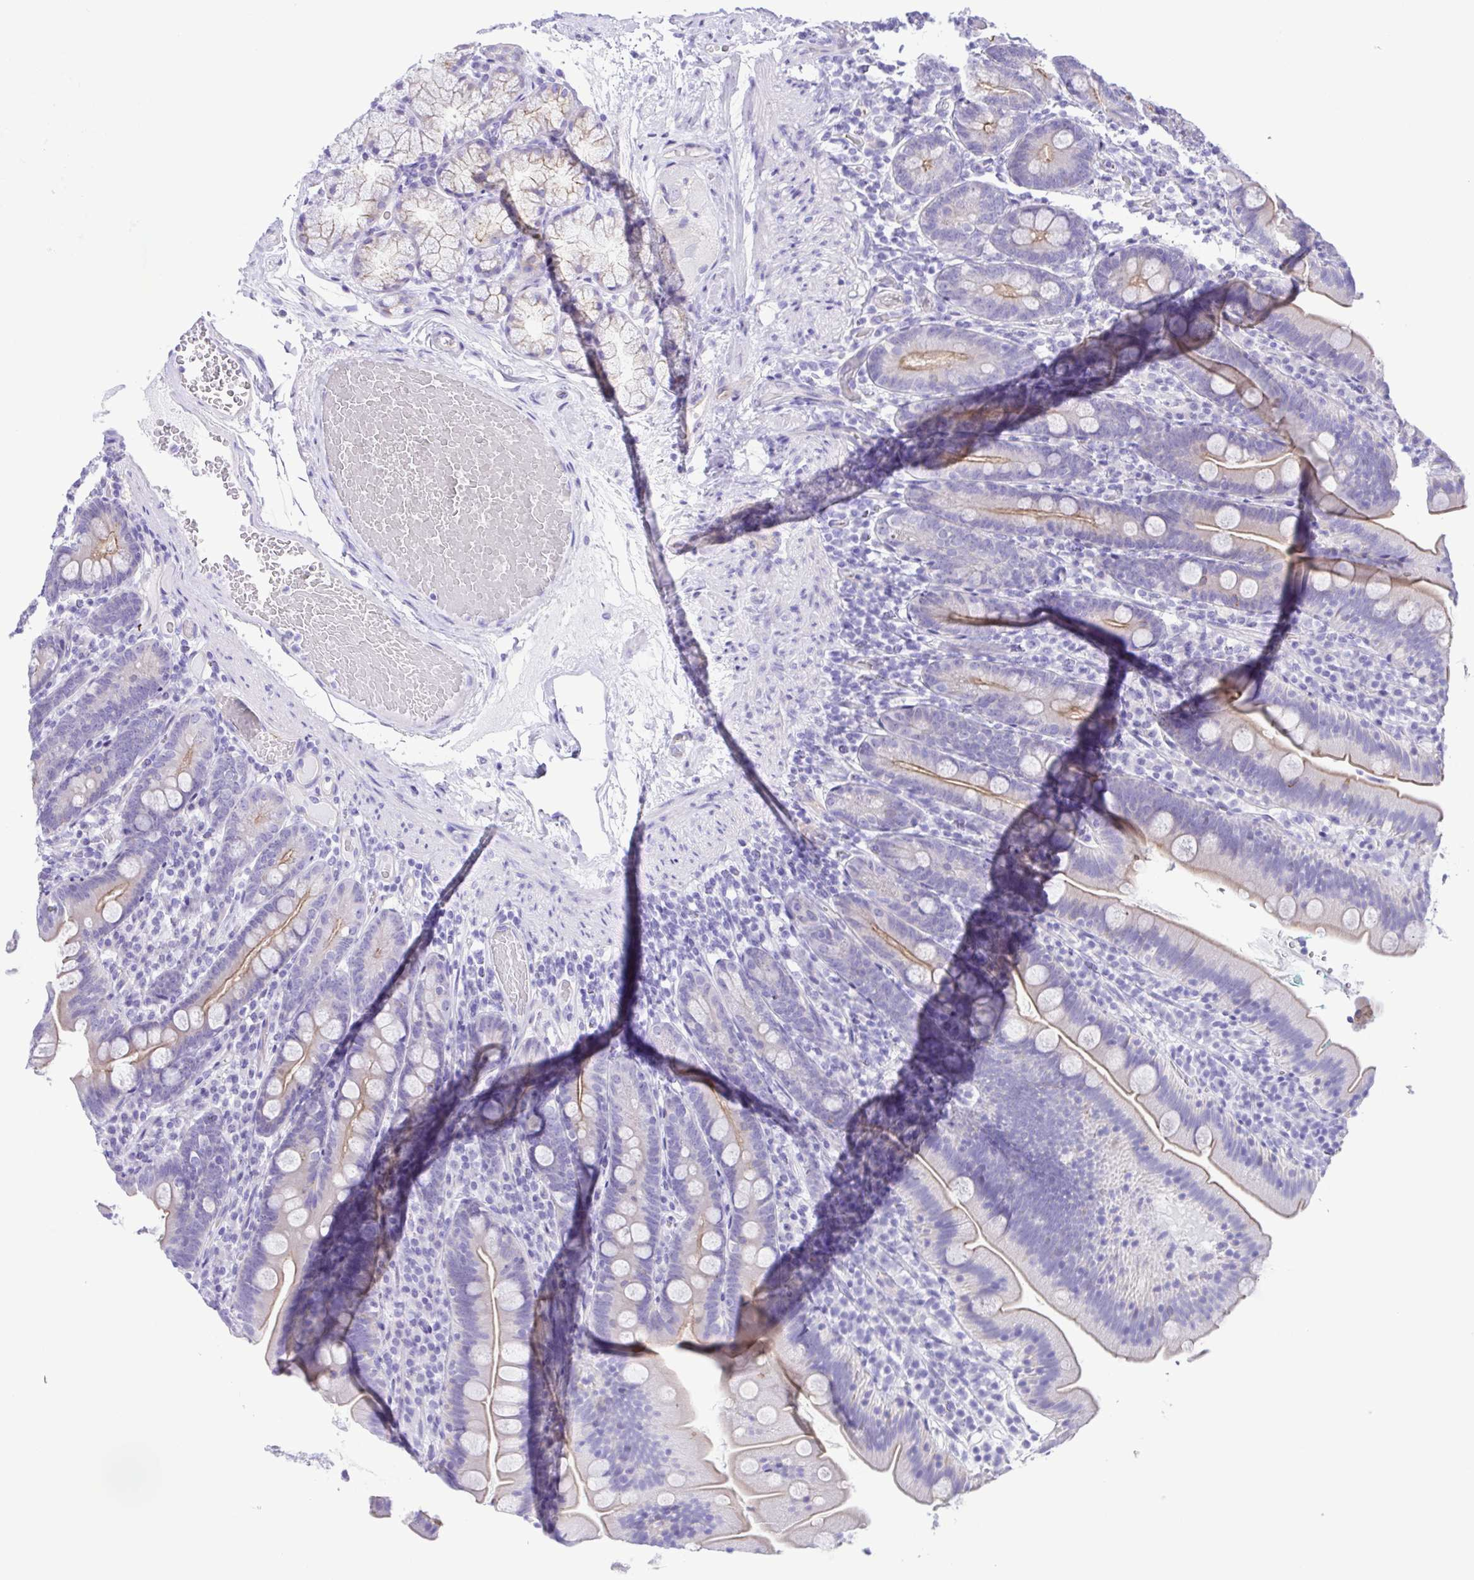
{"staining": {"intensity": "moderate", "quantity": "25%-75%", "location": "cytoplasmic/membranous"}, "tissue": "duodenum", "cell_type": "Glandular cells", "image_type": "normal", "snomed": [{"axis": "morphology", "description": "Normal tissue, NOS"}, {"axis": "topography", "description": "Duodenum"}], "caption": "Protein staining exhibits moderate cytoplasmic/membranous positivity in approximately 25%-75% of glandular cells in normal duodenum.", "gene": "CYP11A1", "patient": {"sex": "female", "age": 67}}